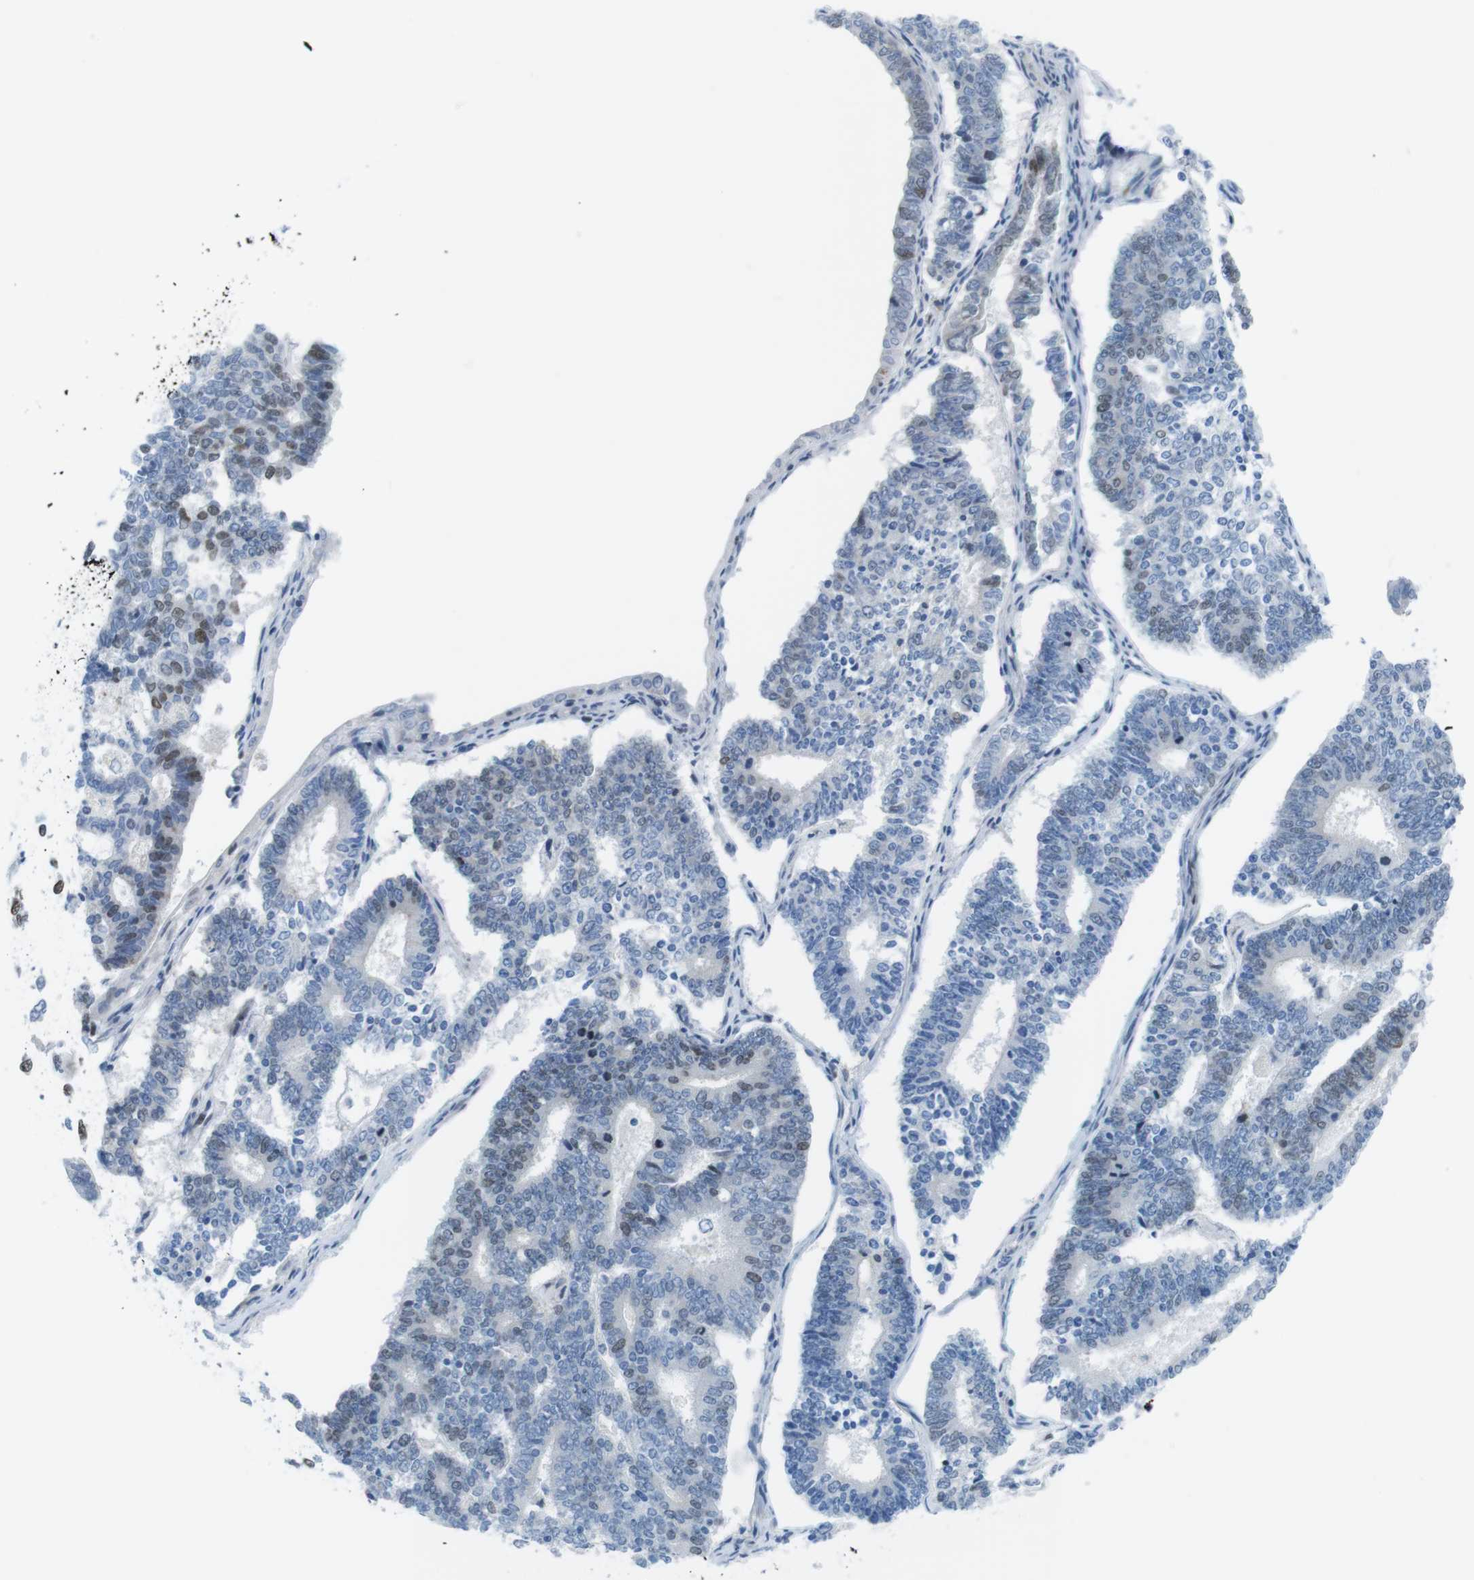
{"staining": {"intensity": "weak", "quantity": "<25%", "location": "nuclear"}, "tissue": "endometrial cancer", "cell_type": "Tumor cells", "image_type": "cancer", "snomed": [{"axis": "morphology", "description": "Adenocarcinoma, NOS"}, {"axis": "topography", "description": "Endometrium"}], "caption": "The photomicrograph demonstrates no staining of tumor cells in endometrial cancer (adenocarcinoma). Nuclei are stained in blue.", "gene": "CHAF1A", "patient": {"sex": "female", "age": 70}}